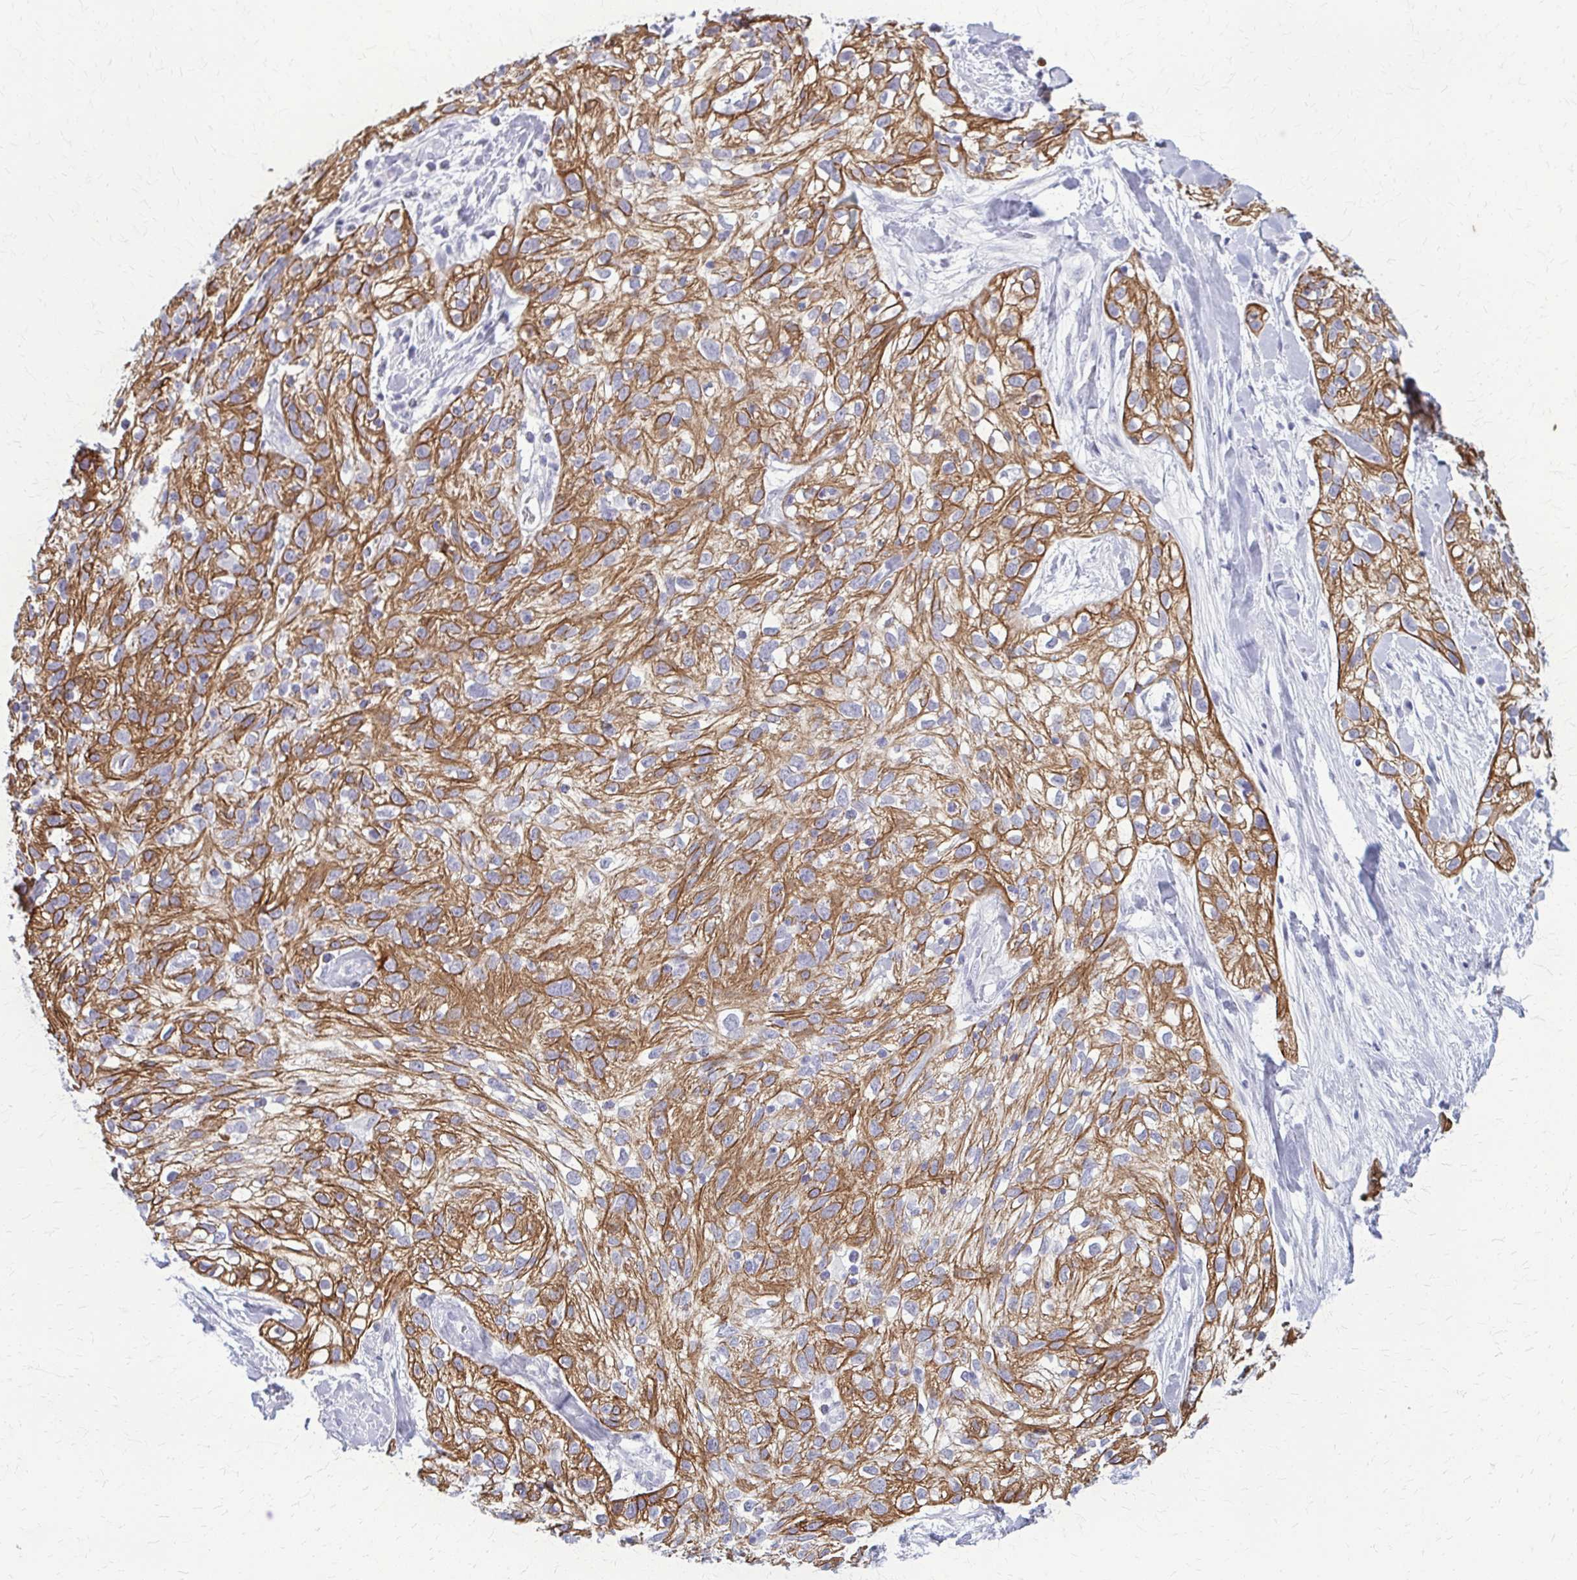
{"staining": {"intensity": "moderate", "quantity": ">75%", "location": "cytoplasmic/membranous"}, "tissue": "skin cancer", "cell_type": "Tumor cells", "image_type": "cancer", "snomed": [{"axis": "morphology", "description": "Squamous cell carcinoma, NOS"}, {"axis": "topography", "description": "Skin"}], "caption": "There is medium levels of moderate cytoplasmic/membranous expression in tumor cells of skin cancer (squamous cell carcinoma), as demonstrated by immunohistochemical staining (brown color).", "gene": "KRT5", "patient": {"sex": "male", "age": 82}}